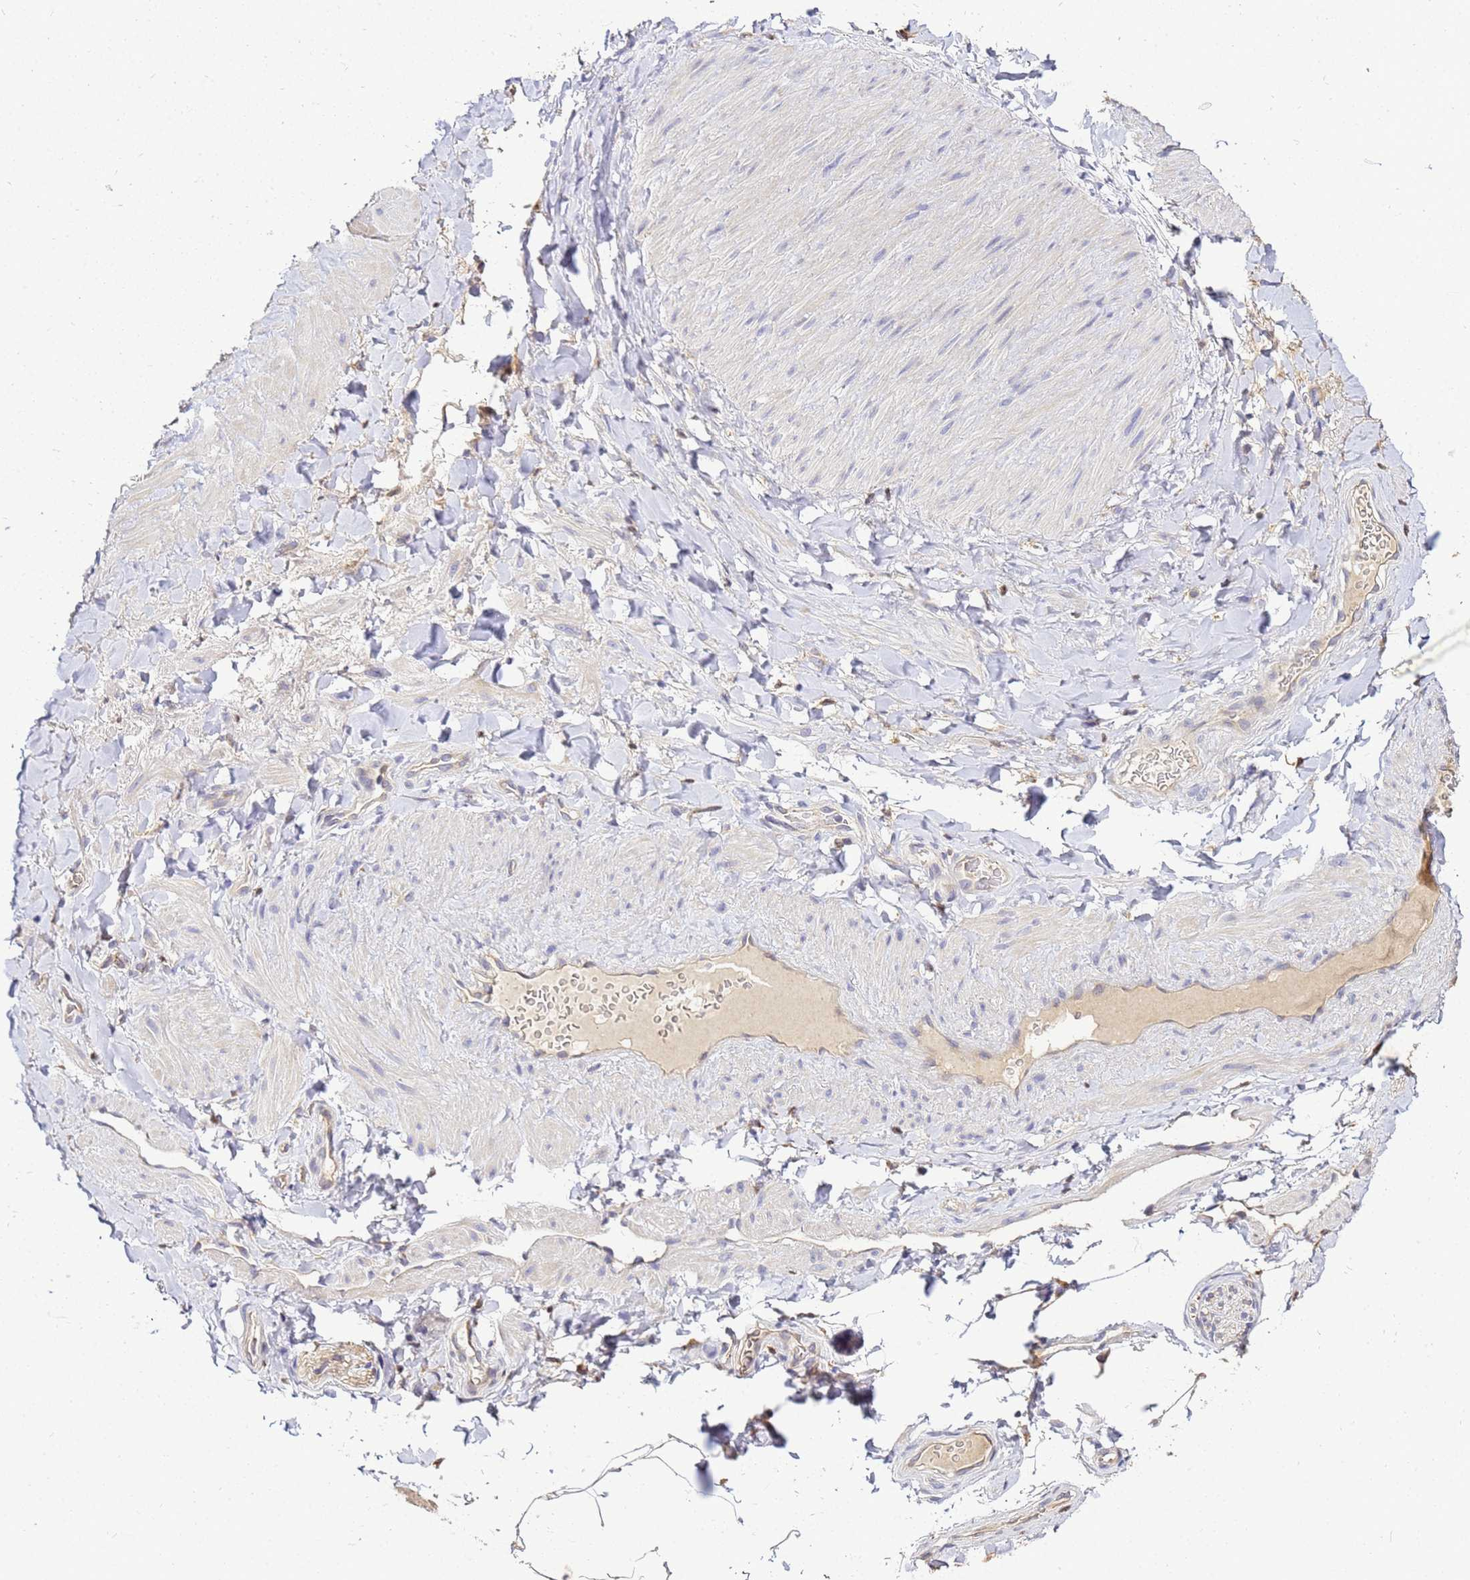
{"staining": {"intensity": "weak", "quantity": "25%-75%", "location": "cytoplasmic/membranous"}, "tissue": "adipose tissue", "cell_type": "Adipocytes", "image_type": "normal", "snomed": [{"axis": "morphology", "description": "Normal tissue, NOS"}, {"axis": "topography", "description": "Soft tissue"}, {"axis": "topography", "description": "Vascular tissue"}], "caption": "Human adipose tissue stained with a brown dye shows weak cytoplasmic/membranous positive expression in about 25%-75% of adipocytes.", "gene": "ADPGK", "patient": {"sex": "male", "age": 54}}